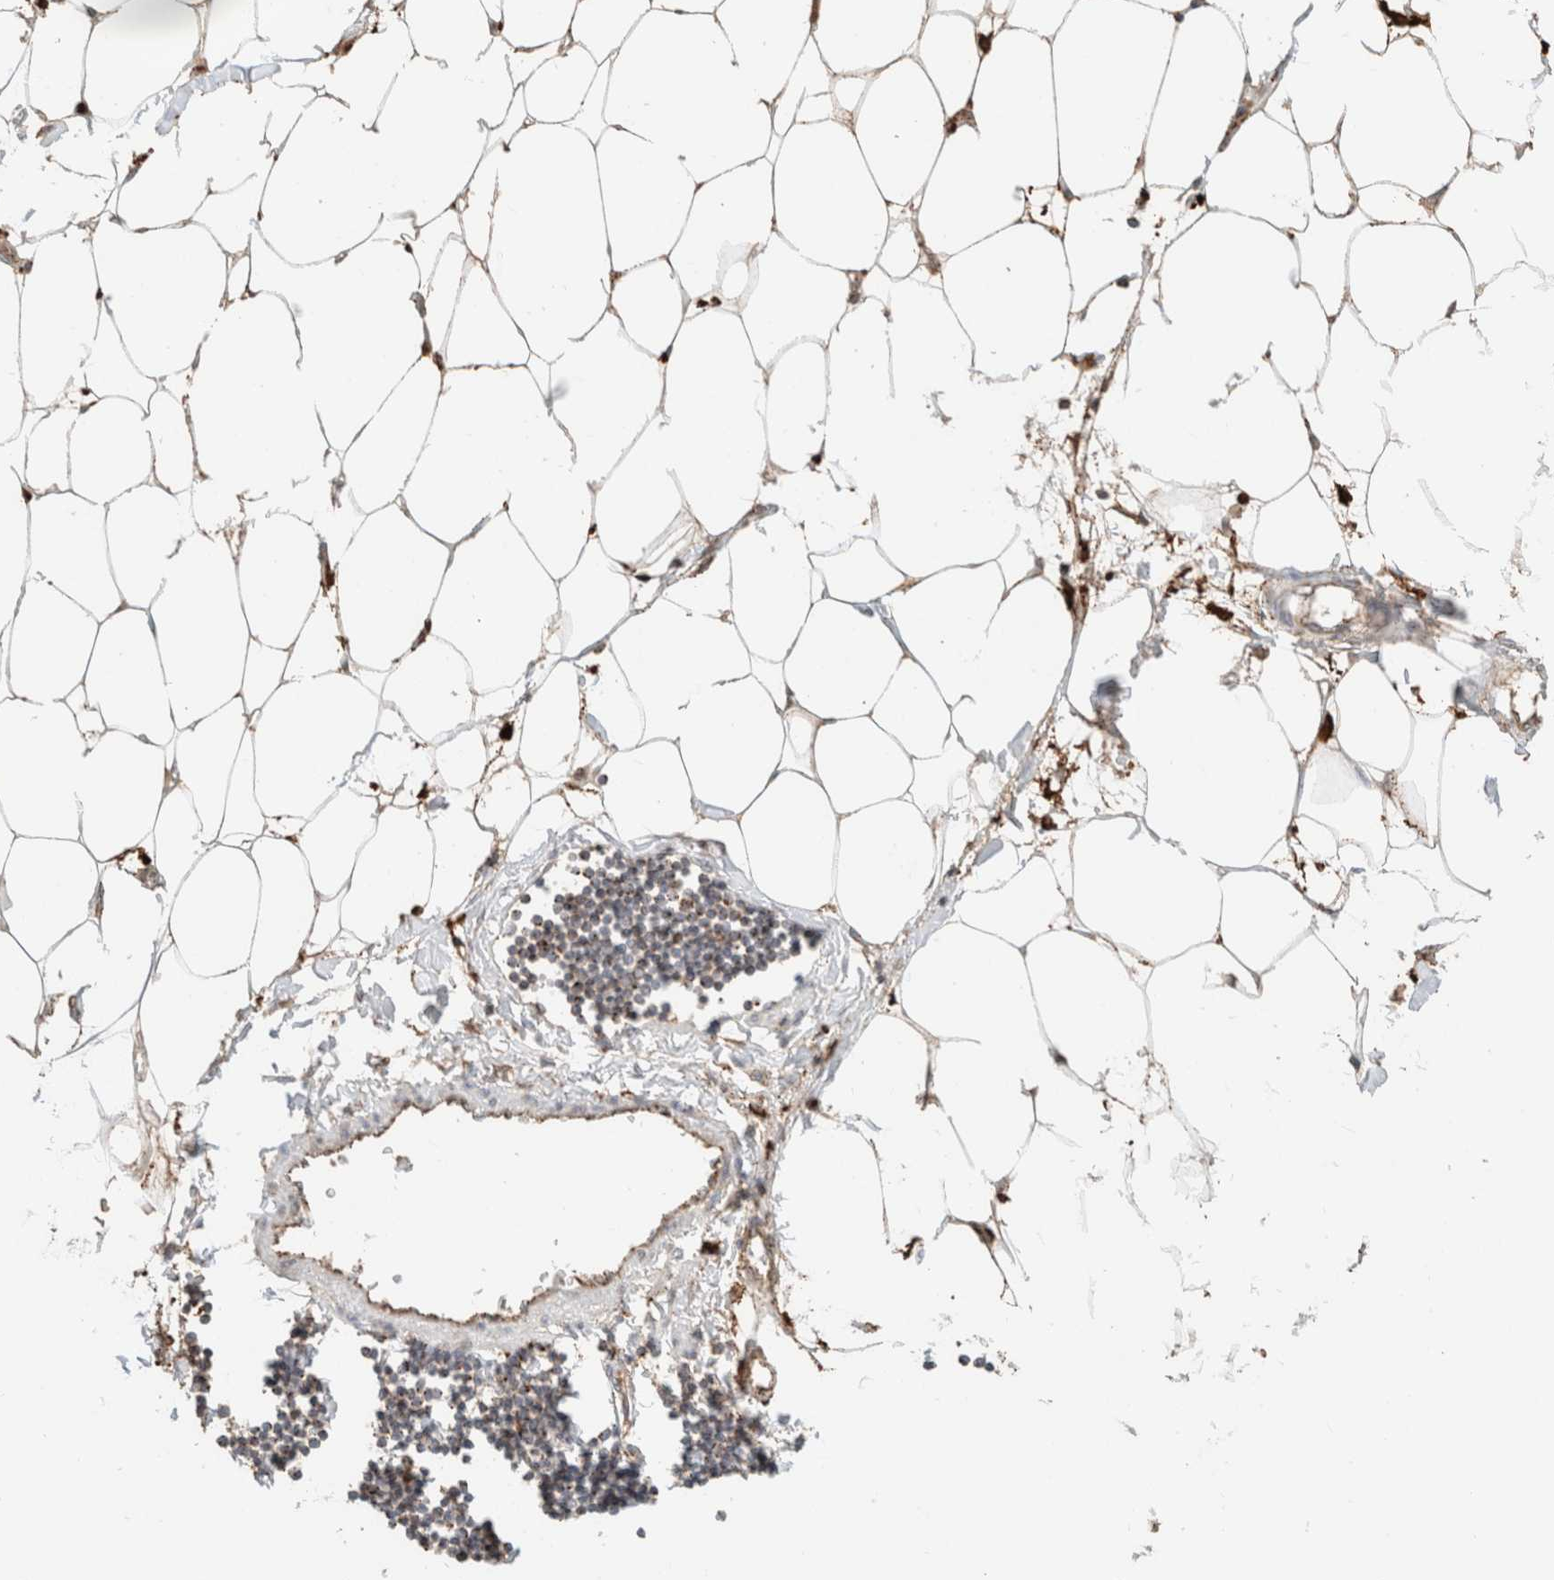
{"staining": {"intensity": "moderate", "quantity": ">75%", "location": "cytoplasmic/membranous"}, "tissue": "adipose tissue", "cell_type": "Adipocytes", "image_type": "normal", "snomed": [{"axis": "morphology", "description": "Normal tissue, NOS"}, {"axis": "morphology", "description": "Adenocarcinoma, NOS"}, {"axis": "topography", "description": "Colon"}, {"axis": "topography", "description": "Peripheral nerve tissue"}], "caption": "Adipocytes reveal medium levels of moderate cytoplasmic/membranous staining in about >75% of cells in unremarkable adipose tissue.", "gene": "CTSC", "patient": {"sex": "male", "age": 14}}